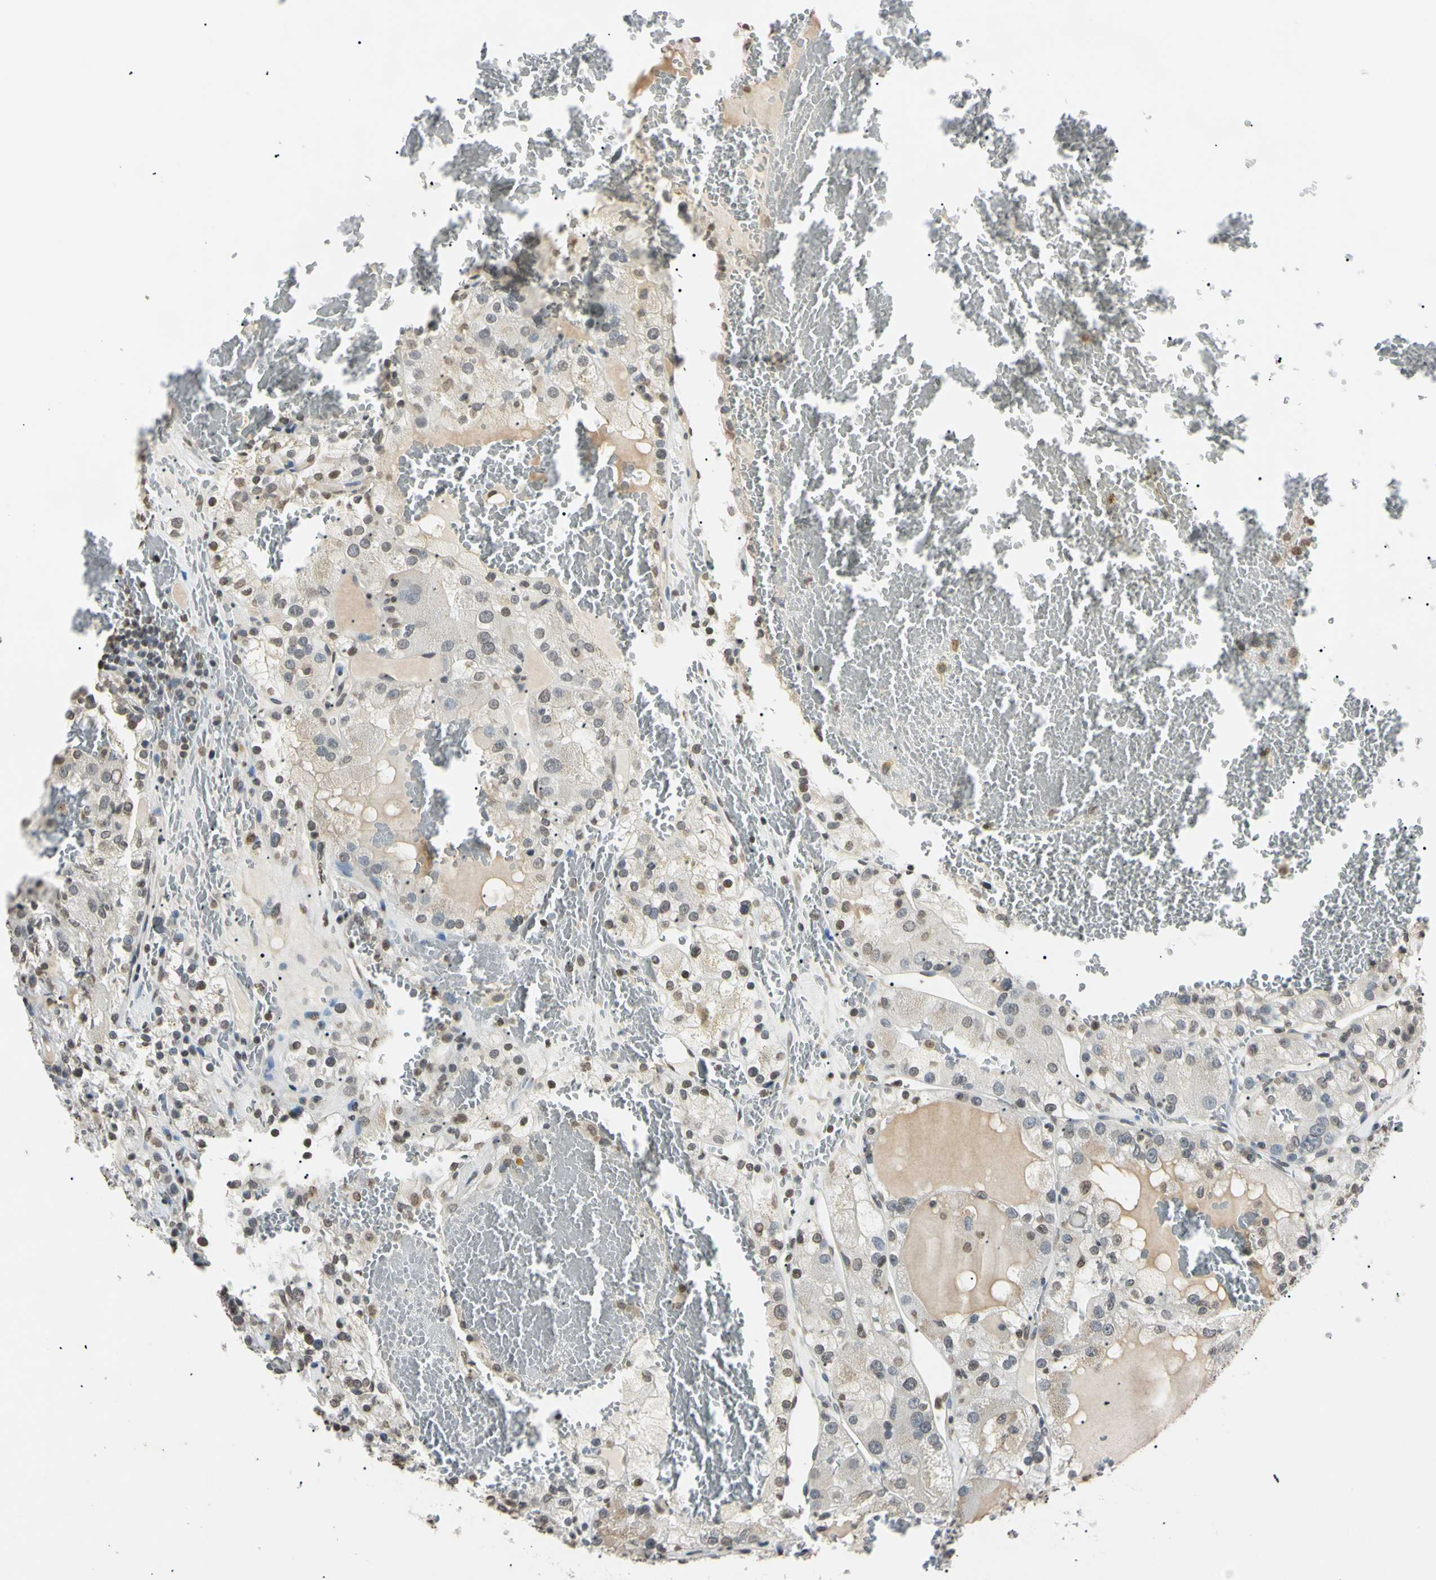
{"staining": {"intensity": "weak", "quantity": "<25%", "location": "nuclear"}, "tissue": "renal cancer", "cell_type": "Tumor cells", "image_type": "cancer", "snomed": [{"axis": "morphology", "description": "Normal tissue, NOS"}, {"axis": "morphology", "description": "Adenocarcinoma, NOS"}, {"axis": "topography", "description": "Kidney"}], "caption": "Tumor cells are negative for protein expression in human renal adenocarcinoma.", "gene": "CDC45", "patient": {"sex": "male", "age": 61}}